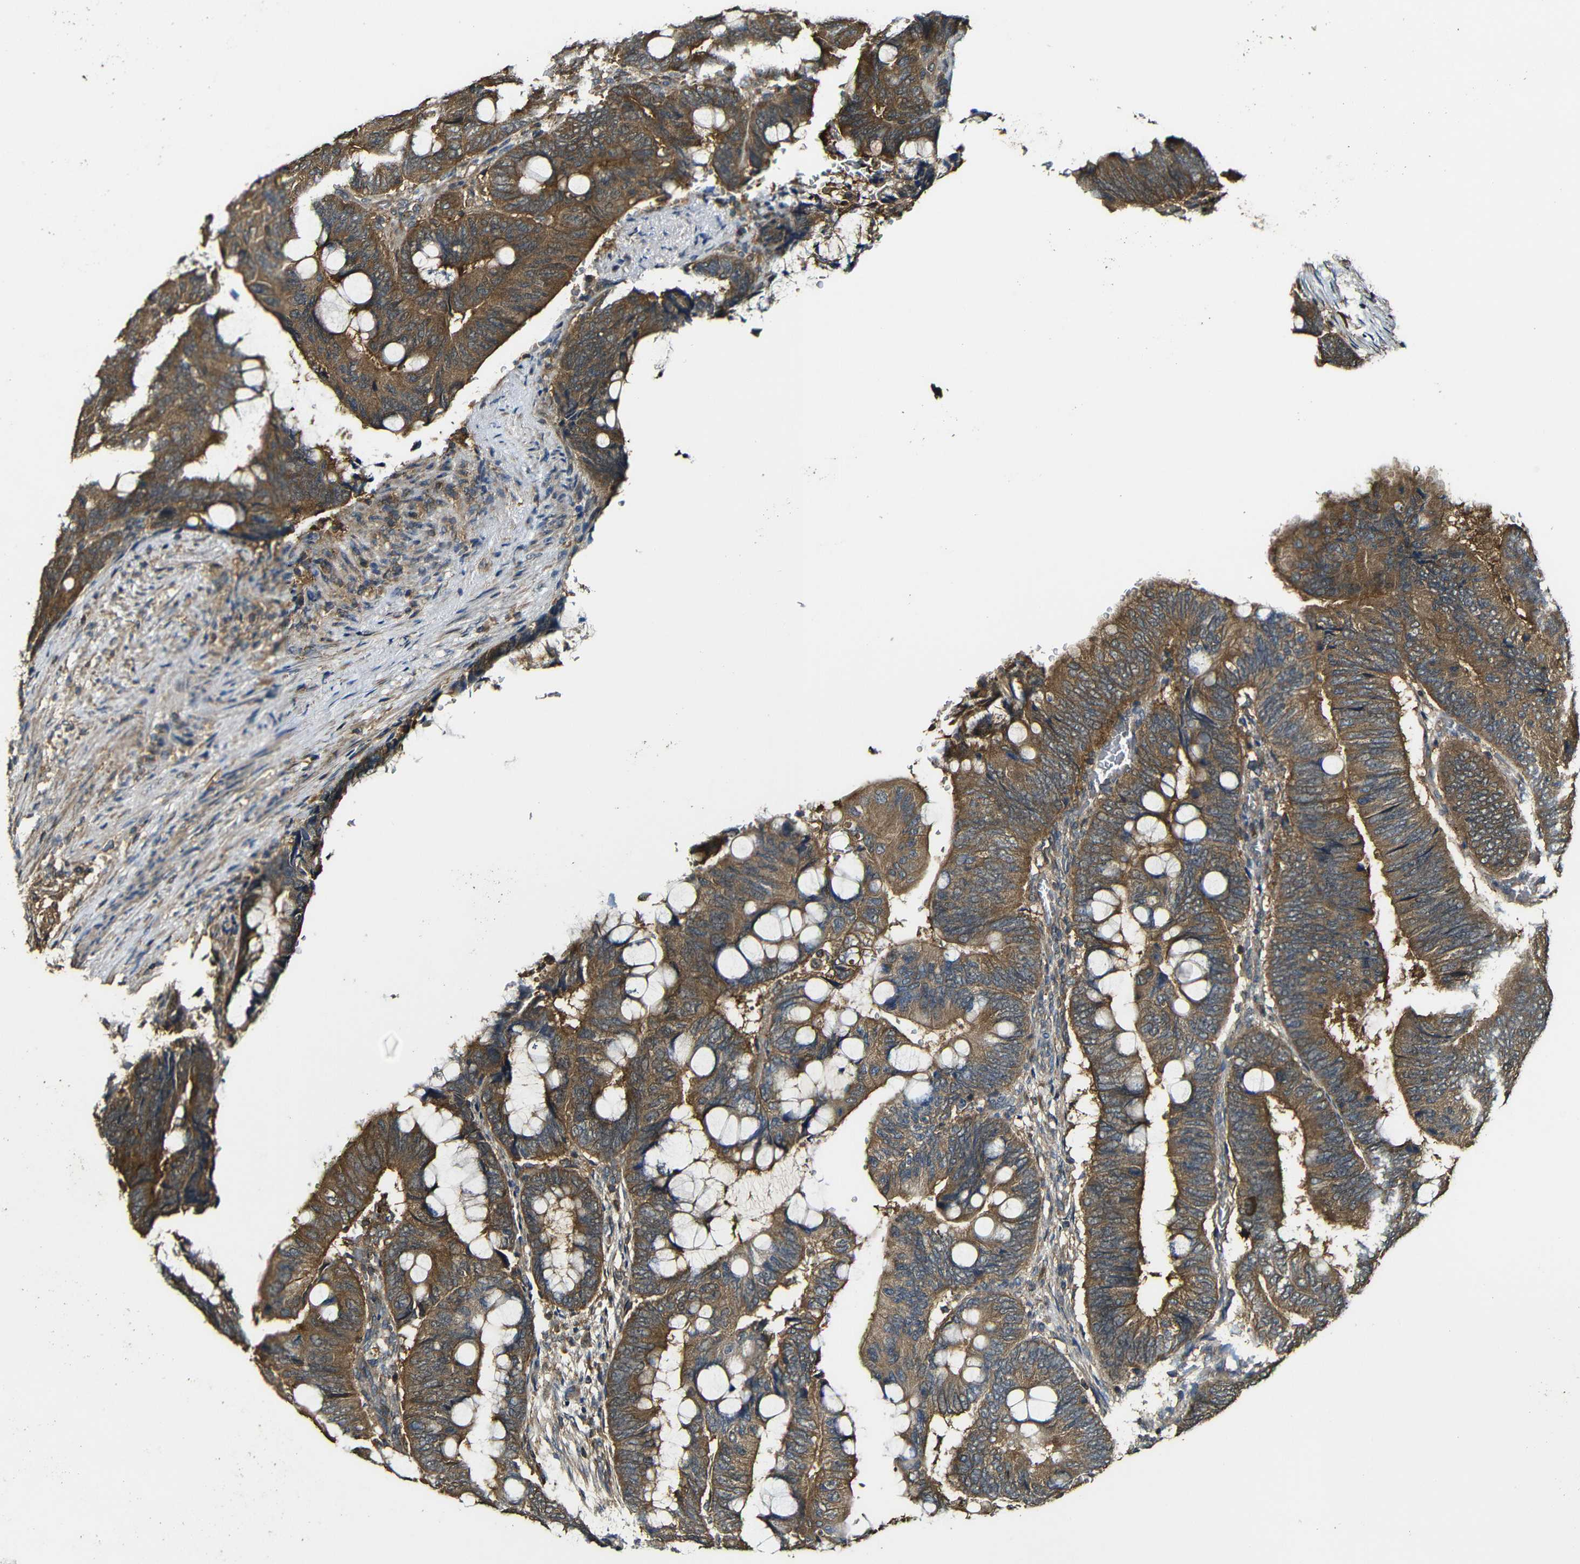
{"staining": {"intensity": "strong", "quantity": ">75%", "location": "cytoplasmic/membranous"}, "tissue": "colorectal cancer", "cell_type": "Tumor cells", "image_type": "cancer", "snomed": [{"axis": "morphology", "description": "Normal tissue, NOS"}, {"axis": "morphology", "description": "Adenocarcinoma, NOS"}, {"axis": "topography", "description": "Rectum"}, {"axis": "topography", "description": "Peripheral nerve tissue"}], "caption": "There is high levels of strong cytoplasmic/membranous staining in tumor cells of colorectal adenocarcinoma, as demonstrated by immunohistochemical staining (brown color).", "gene": "CASP8", "patient": {"sex": "male", "age": 92}}